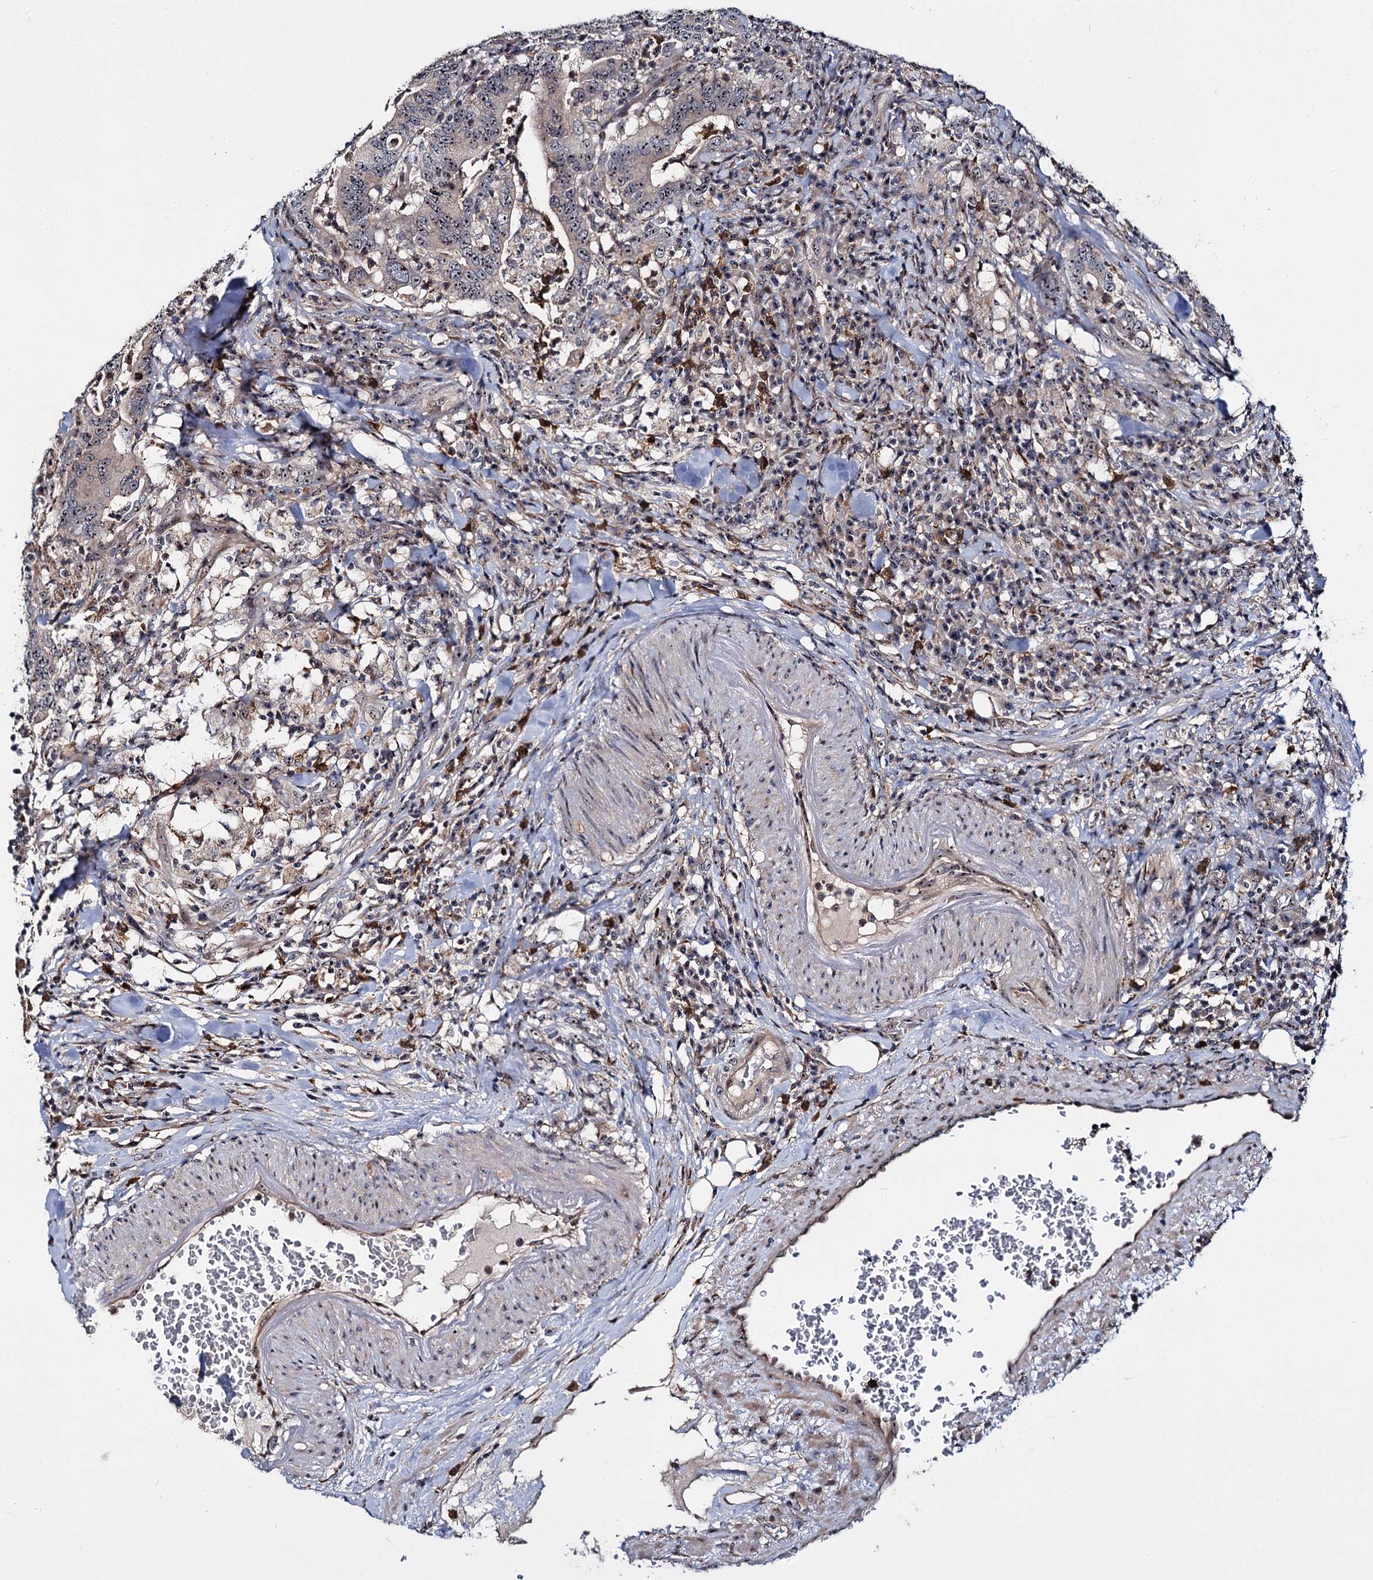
{"staining": {"intensity": "weak", "quantity": "25%-75%", "location": "nuclear"}, "tissue": "colorectal cancer", "cell_type": "Tumor cells", "image_type": "cancer", "snomed": [{"axis": "morphology", "description": "Adenocarcinoma, NOS"}, {"axis": "topography", "description": "Colon"}], "caption": "Weak nuclear positivity for a protein is appreciated in approximately 25%-75% of tumor cells of colorectal cancer (adenocarcinoma) using IHC.", "gene": "SUPT20H", "patient": {"sex": "female", "age": 66}}